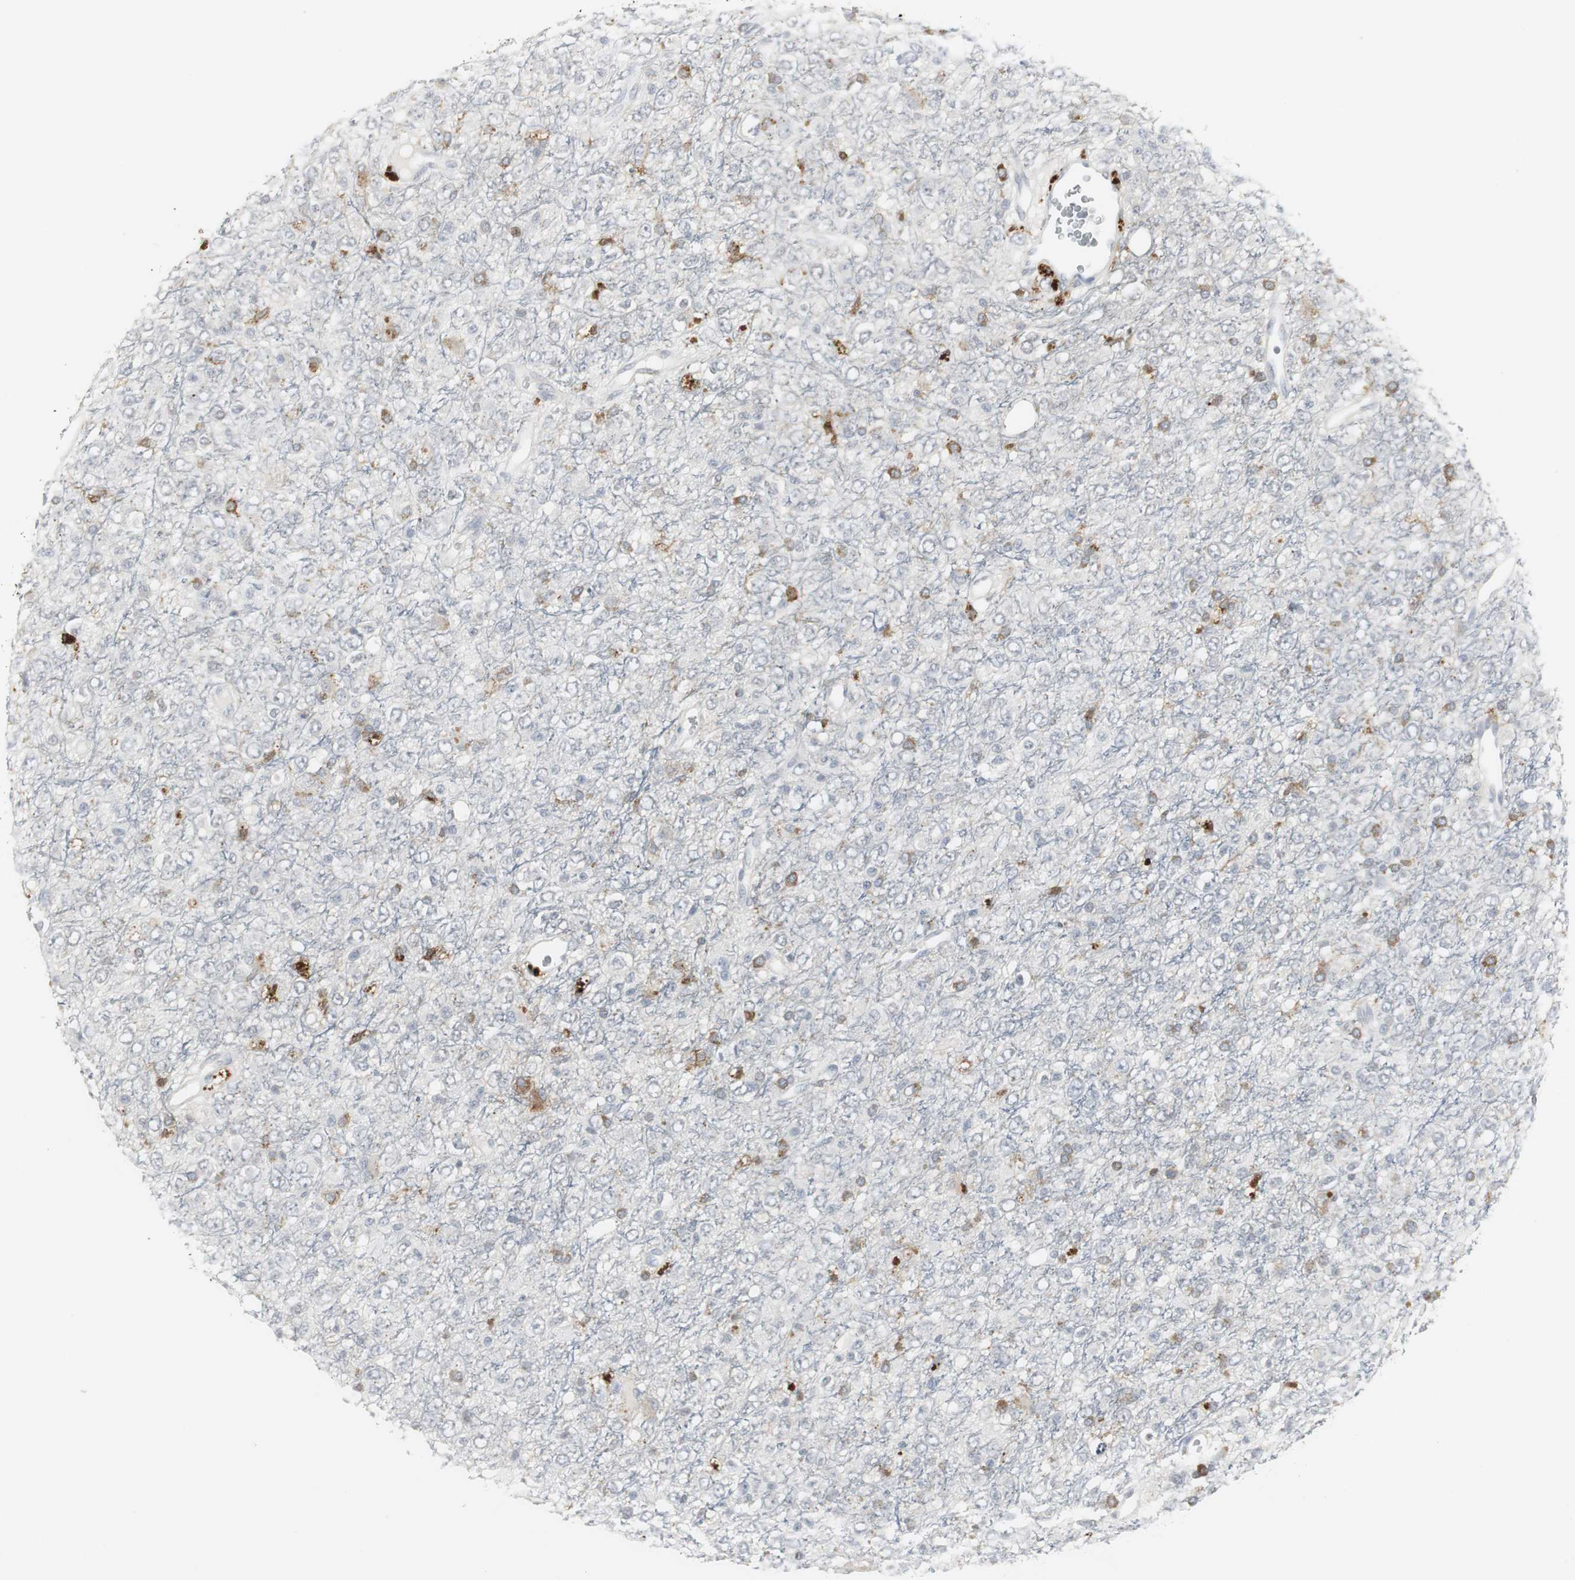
{"staining": {"intensity": "negative", "quantity": "none", "location": "none"}, "tissue": "glioma", "cell_type": "Tumor cells", "image_type": "cancer", "snomed": [{"axis": "morphology", "description": "Glioma, malignant, High grade"}, {"axis": "topography", "description": "pancreas cauda"}], "caption": "High power microscopy image of an immunohistochemistry micrograph of glioma, revealing no significant positivity in tumor cells.", "gene": "PI15", "patient": {"sex": "male", "age": 60}}